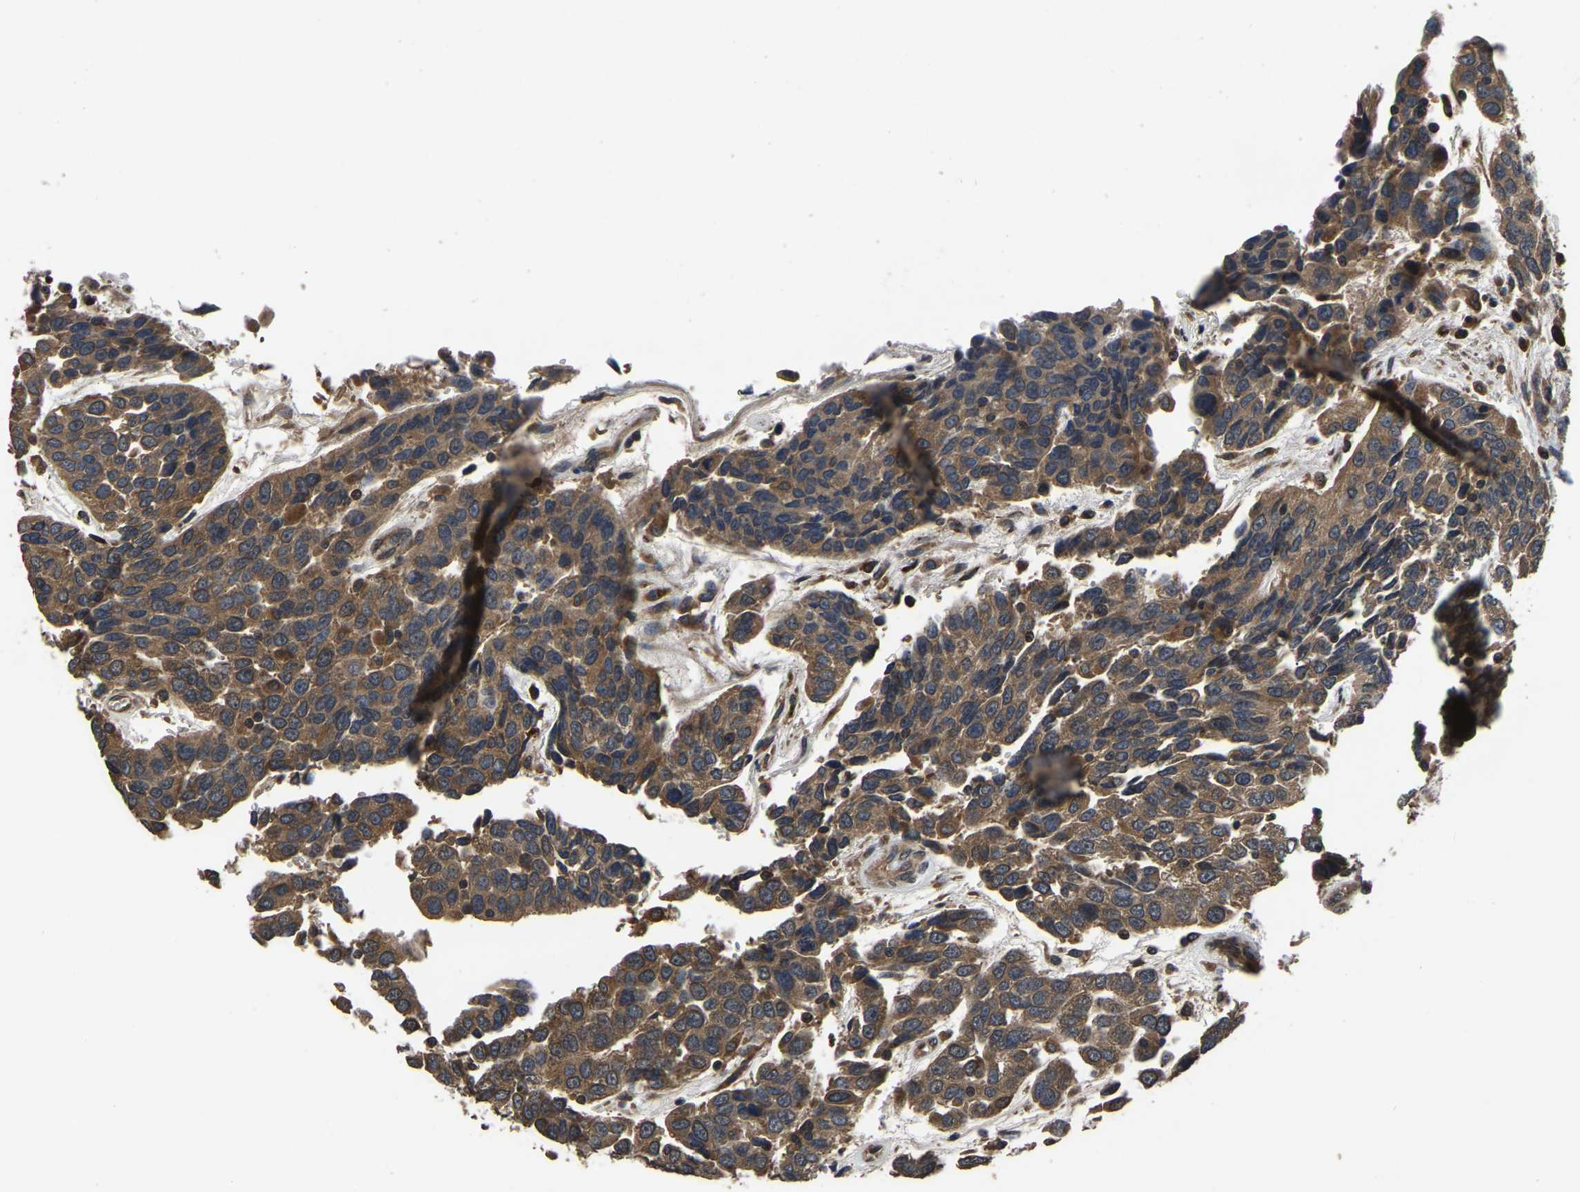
{"staining": {"intensity": "moderate", "quantity": ">75%", "location": "cytoplasmic/membranous"}, "tissue": "urothelial cancer", "cell_type": "Tumor cells", "image_type": "cancer", "snomed": [{"axis": "morphology", "description": "Urothelial carcinoma, High grade"}, {"axis": "topography", "description": "Urinary bladder"}], "caption": "Immunohistochemistry (IHC) micrograph of neoplastic tissue: high-grade urothelial carcinoma stained using IHC shows medium levels of moderate protein expression localized specifically in the cytoplasmic/membranous of tumor cells, appearing as a cytoplasmic/membranous brown color.", "gene": "CRYZL1", "patient": {"sex": "female", "age": 80}}